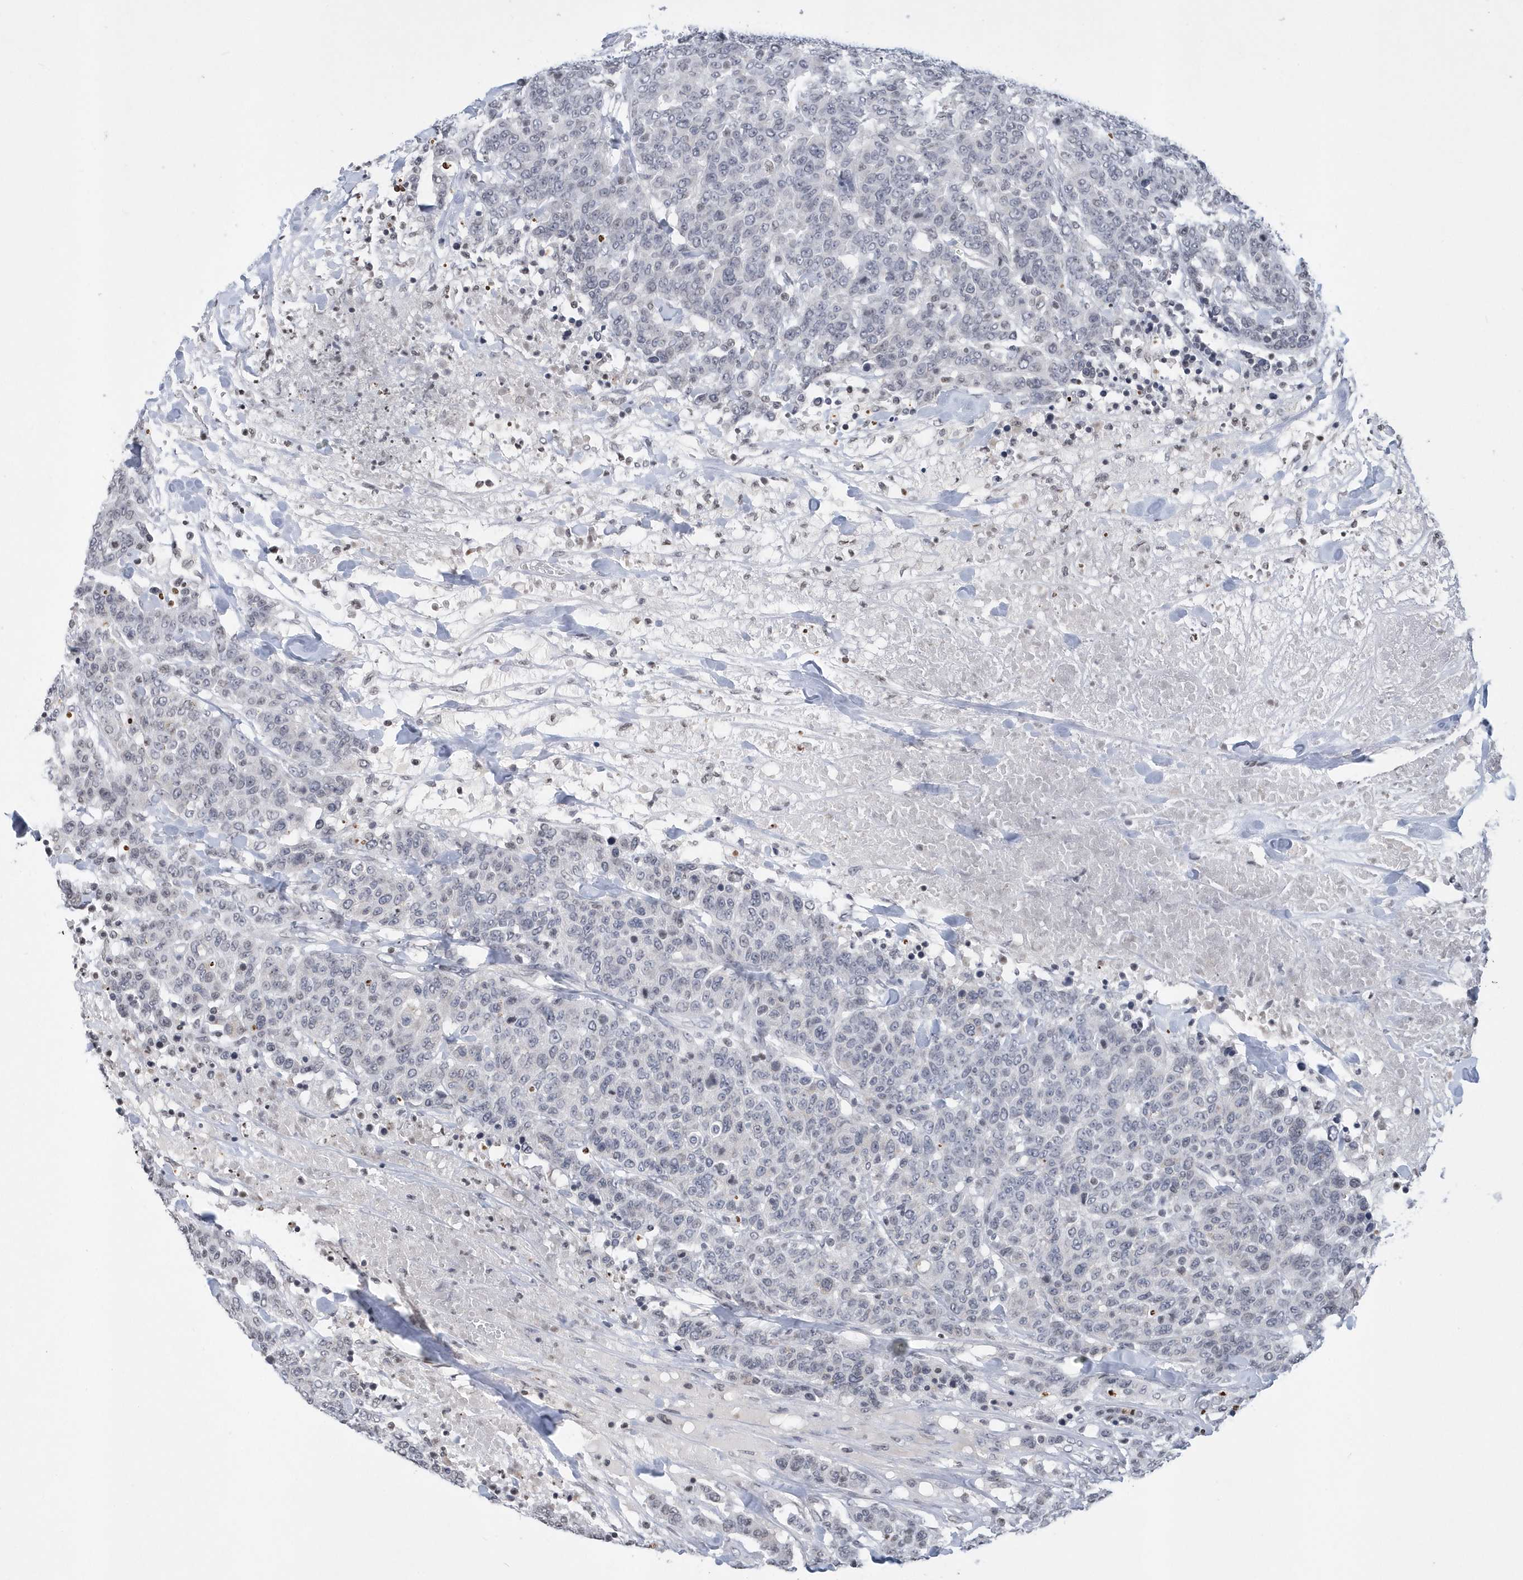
{"staining": {"intensity": "negative", "quantity": "none", "location": "none"}, "tissue": "breast cancer", "cell_type": "Tumor cells", "image_type": "cancer", "snomed": [{"axis": "morphology", "description": "Duct carcinoma"}, {"axis": "topography", "description": "Breast"}], "caption": "This is an IHC micrograph of human breast cancer (invasive ductal carcinoma). There is no staining in tumor cells.", "gene": "VWA5B2", "patient": {"sex": "female", "age": 37}}